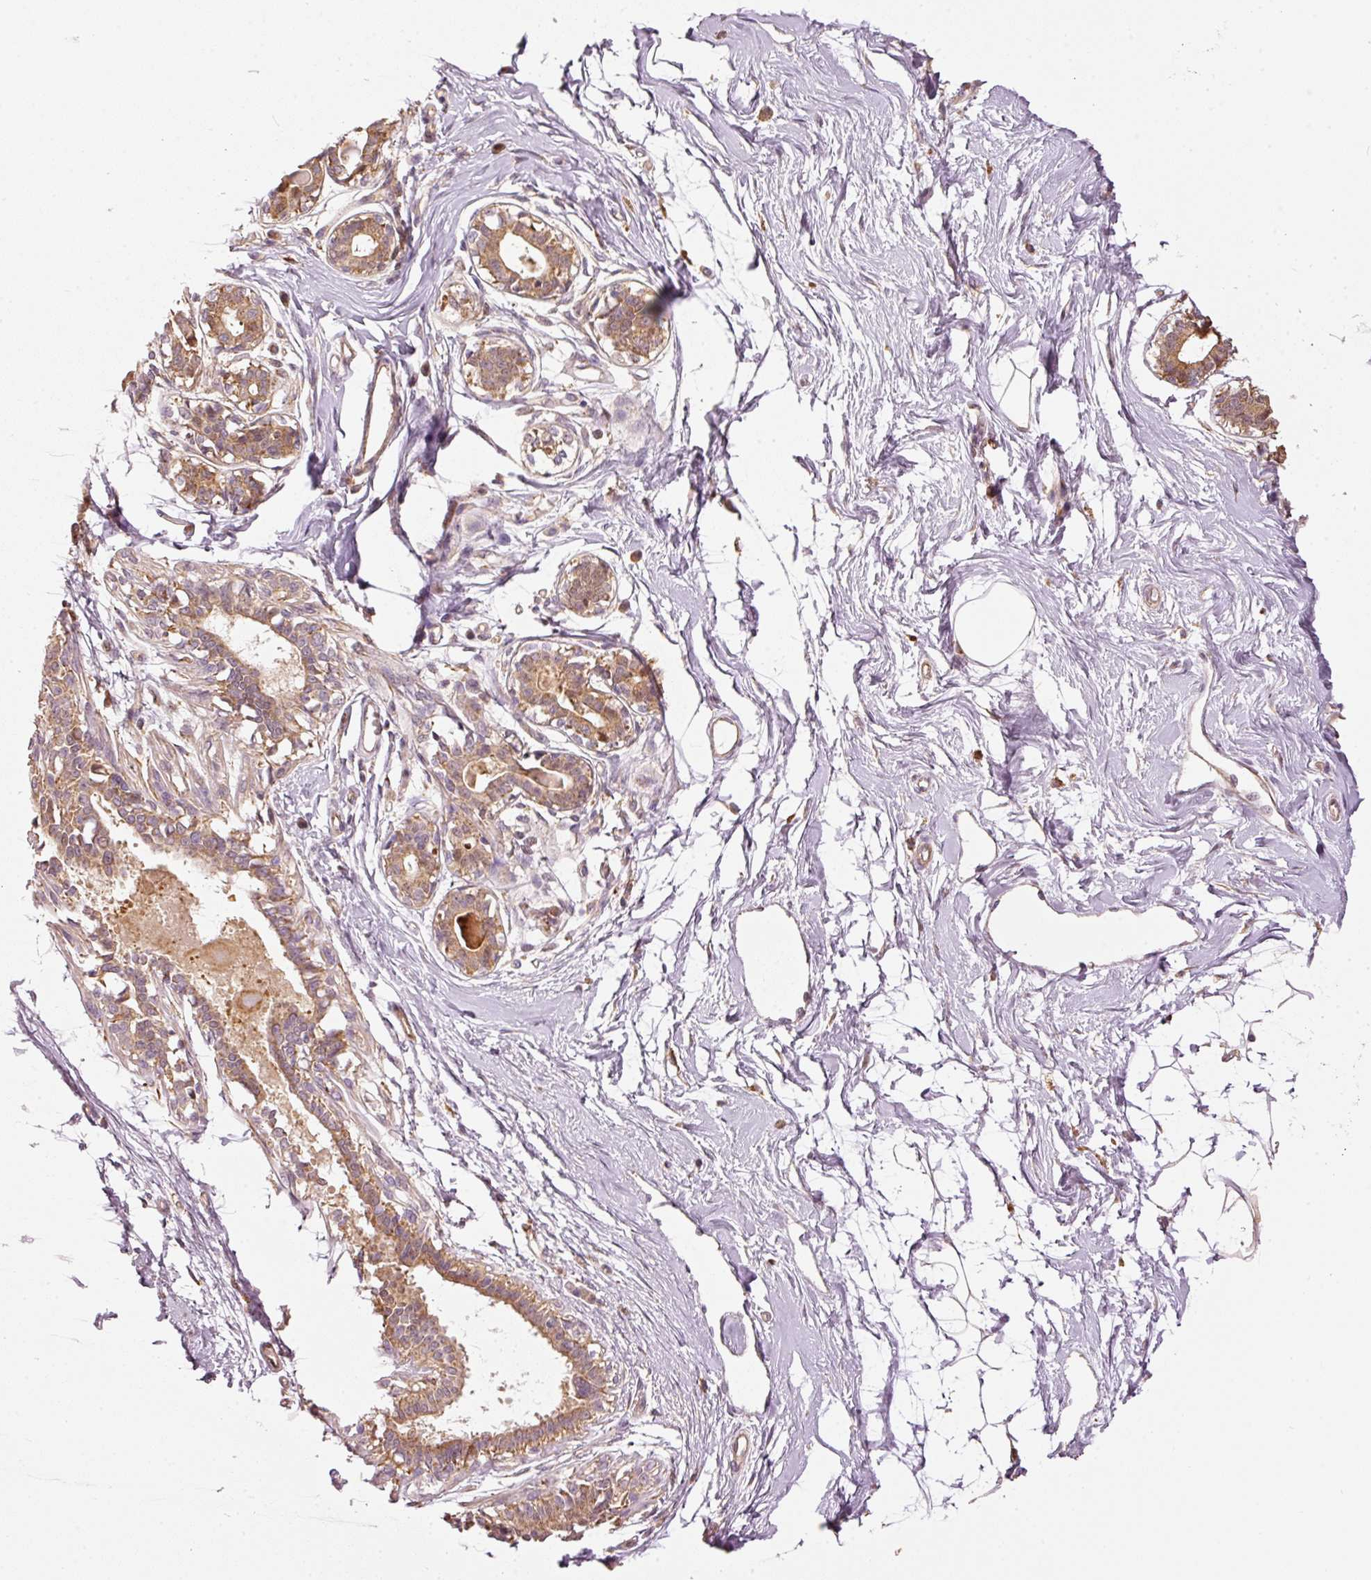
{"staining": {"intensity": "negative", "quantity": "none", "location": "none"}, "tissue": "breast", "cell_type": "Adipocytes", "image_type": "normal", "snomed": [{"axis": "morphology", "description": "Normal tissue, NOS"}, {"axis": "topography", "description": "Breast"}], "caption": "IHC histopathology image of normal breast: human breast stained with DAB (3,3'-diaminobenzidine) shows no significant protein staining in adipocytes.", "gene": "MTHFD1L", "patient": {"sex": "female", "age": 45}}